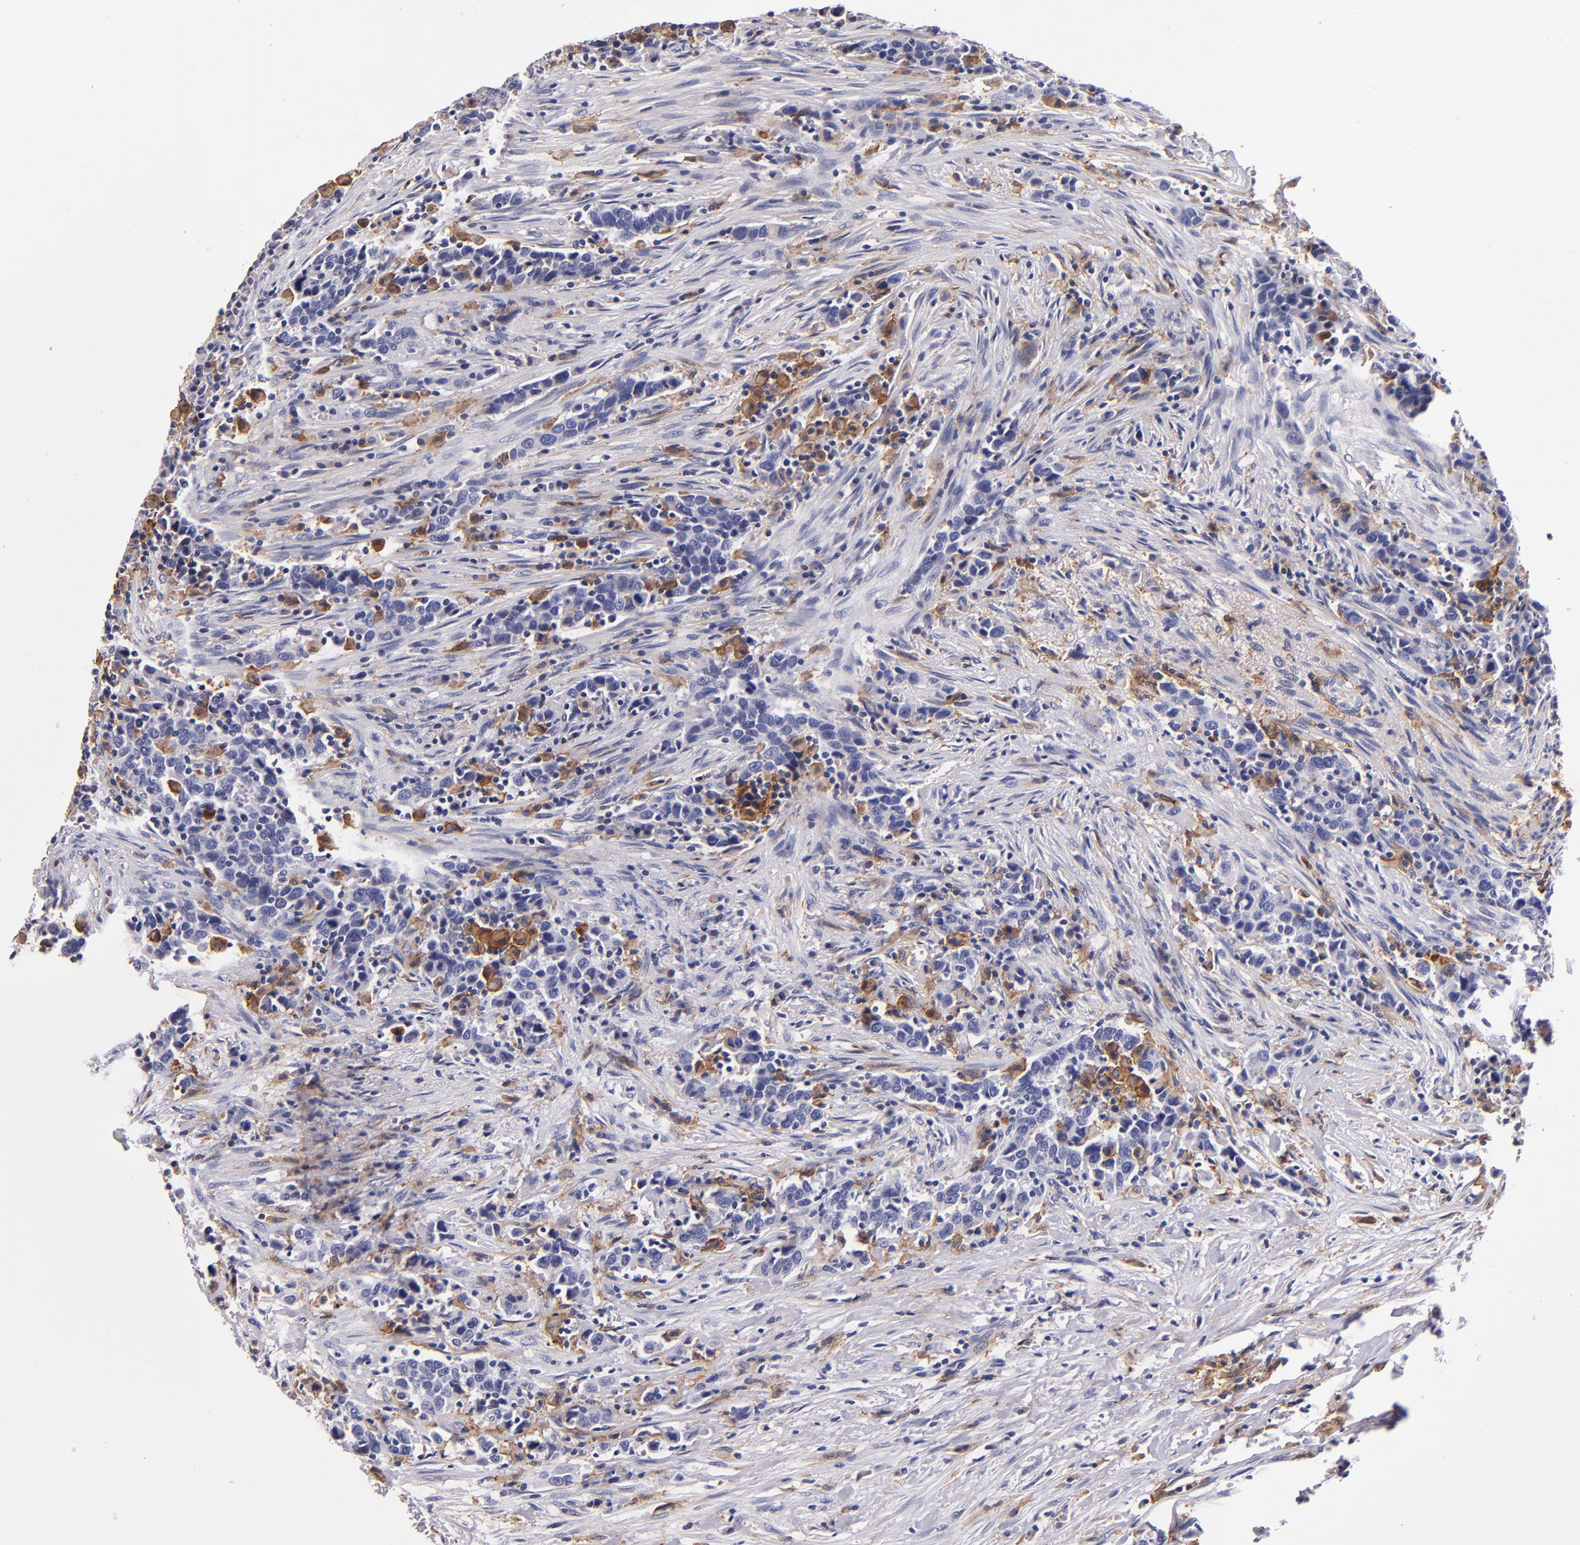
{"staining": {"intensity": "strong", "quantity": "<25%", "location": "cytoplasmic/membranous"}, "tissue": "urothelial cancer", "cell_type": "Tumor cells", "image_type": "cancer", "snomed": [{"axis": "morphology", "description": "Urothelial carcinoma, High grade"}, {"axis": "topography", "description": "Urinary bladder"}], "caption": "Immunohistochemical staining of high-grade urothelial carcinoma displays medium levels of strong cytoplasmic/membranous staining in approximately <25% of tumor cells.", "gene": "SIRPA", "patient": {"sex": "male", "age": 61}}